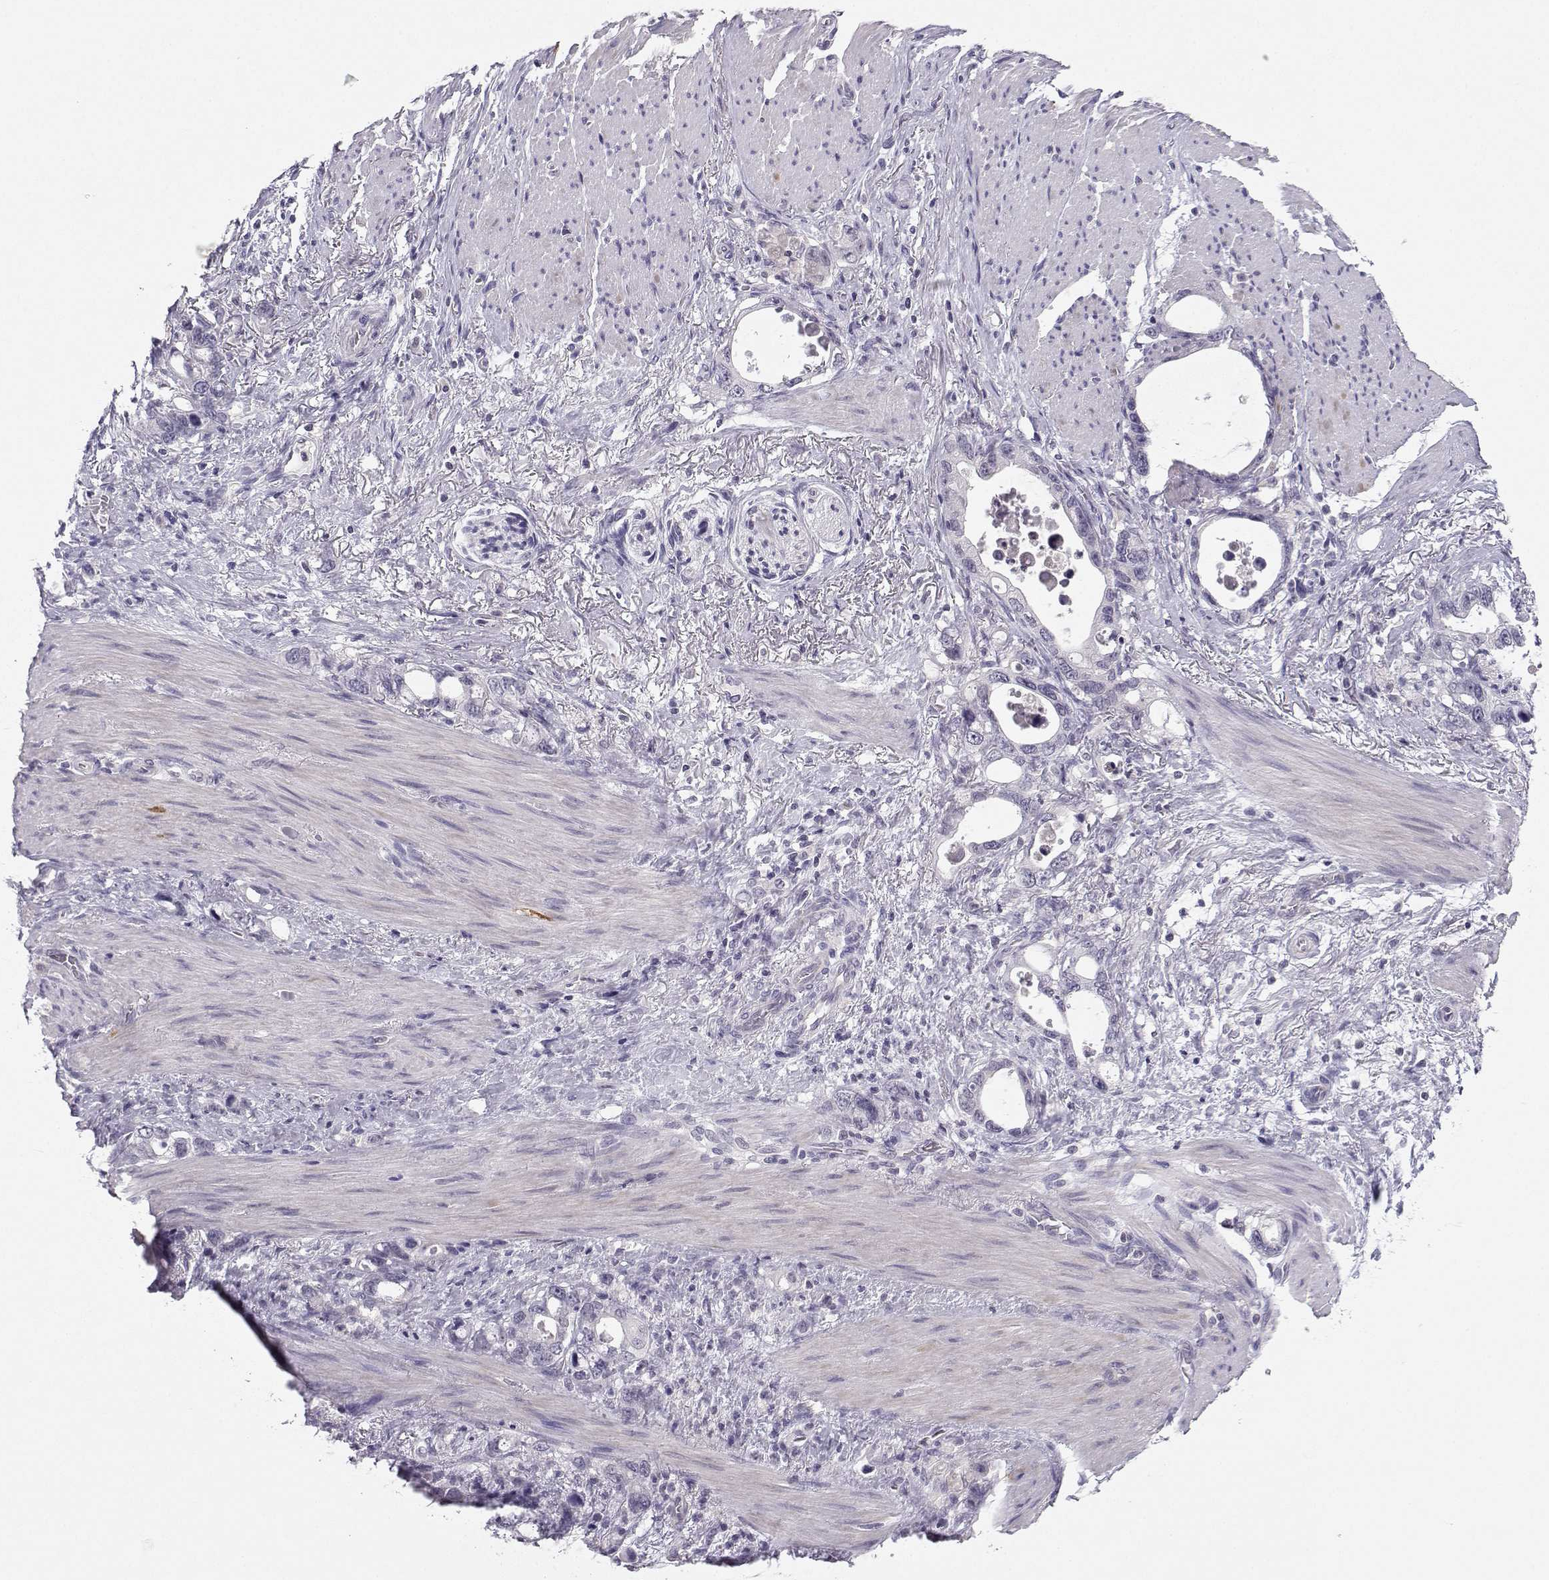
{"staining": {"intensity": "negative", "quantity": "none", "location": "none"}, "tissue": "stomach cancer", "cell_type": "Tumor cells", "image_type": "cancer", "snomed": [{"axis": "morphology", "description": "Adenocarcinoma, NOS"}, {"axis": "topography", "description": "Stomach, upper"}], "caption": "Immunohistochemistry (IHC) of human stomach cancer displays no positivity in tumor cells.", "gene": "MROH7", "patient": {"sex": "male", "age": 74}}